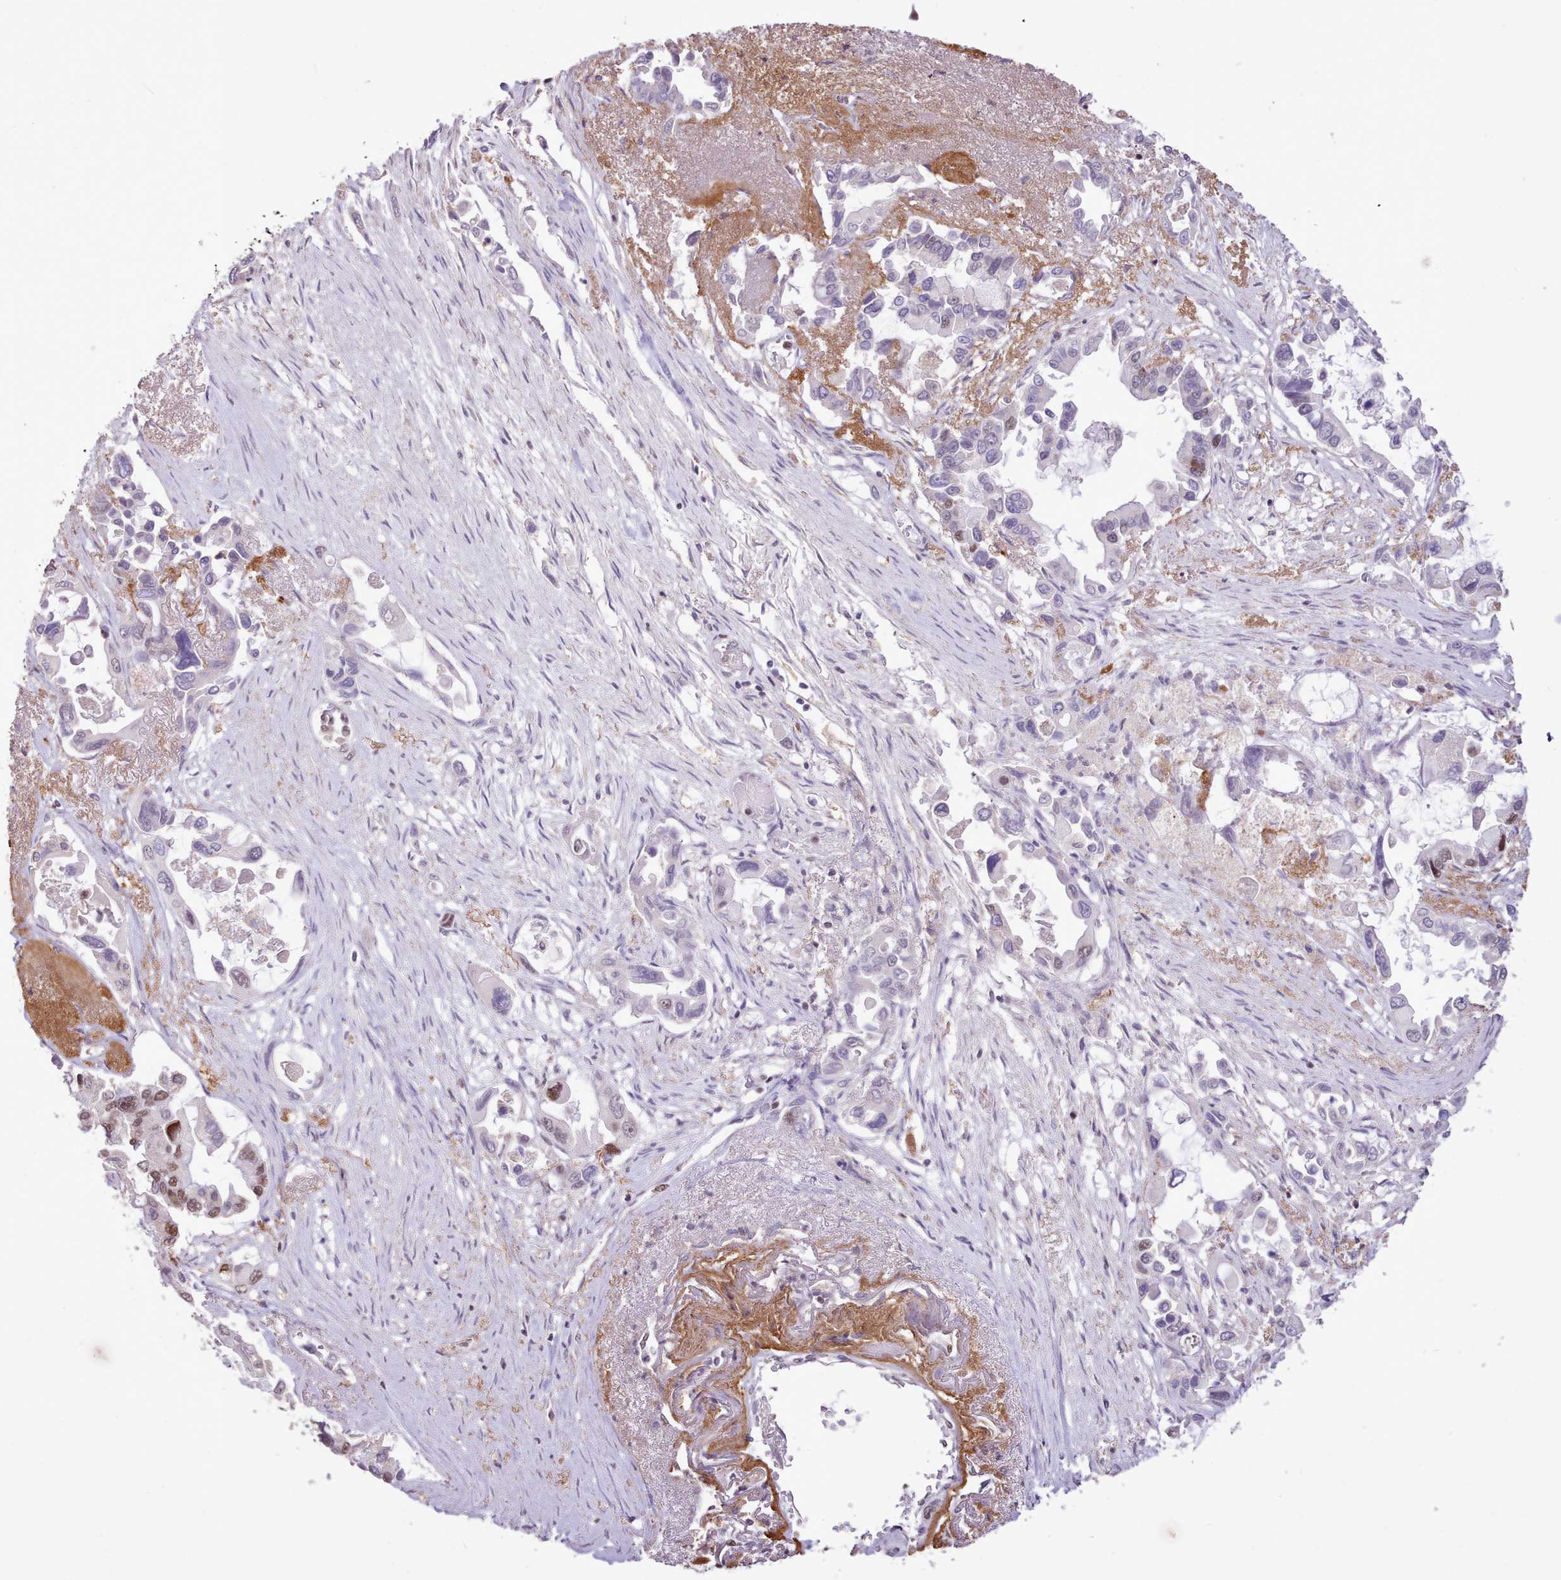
{"staining": {"intensity": "moderate", "quantity": "<25%", "location": "nuclear"}, "tissue": "pancreatic cancer", "cell_type": "Tumor cells", "image_type": "cancer", "snomed": [{"axis": "morphology", "description": "Adenocarcinoma, NOS"}, {"axis": "topography", "description": "Pancreas"}], "caption": "Pancreatic adenocarcinoma stained for a protein demonstrates moderate nuclear positivity in tumor cells.", "gene": "TAF15", "patient": {"sex": "male", "age": 92}}